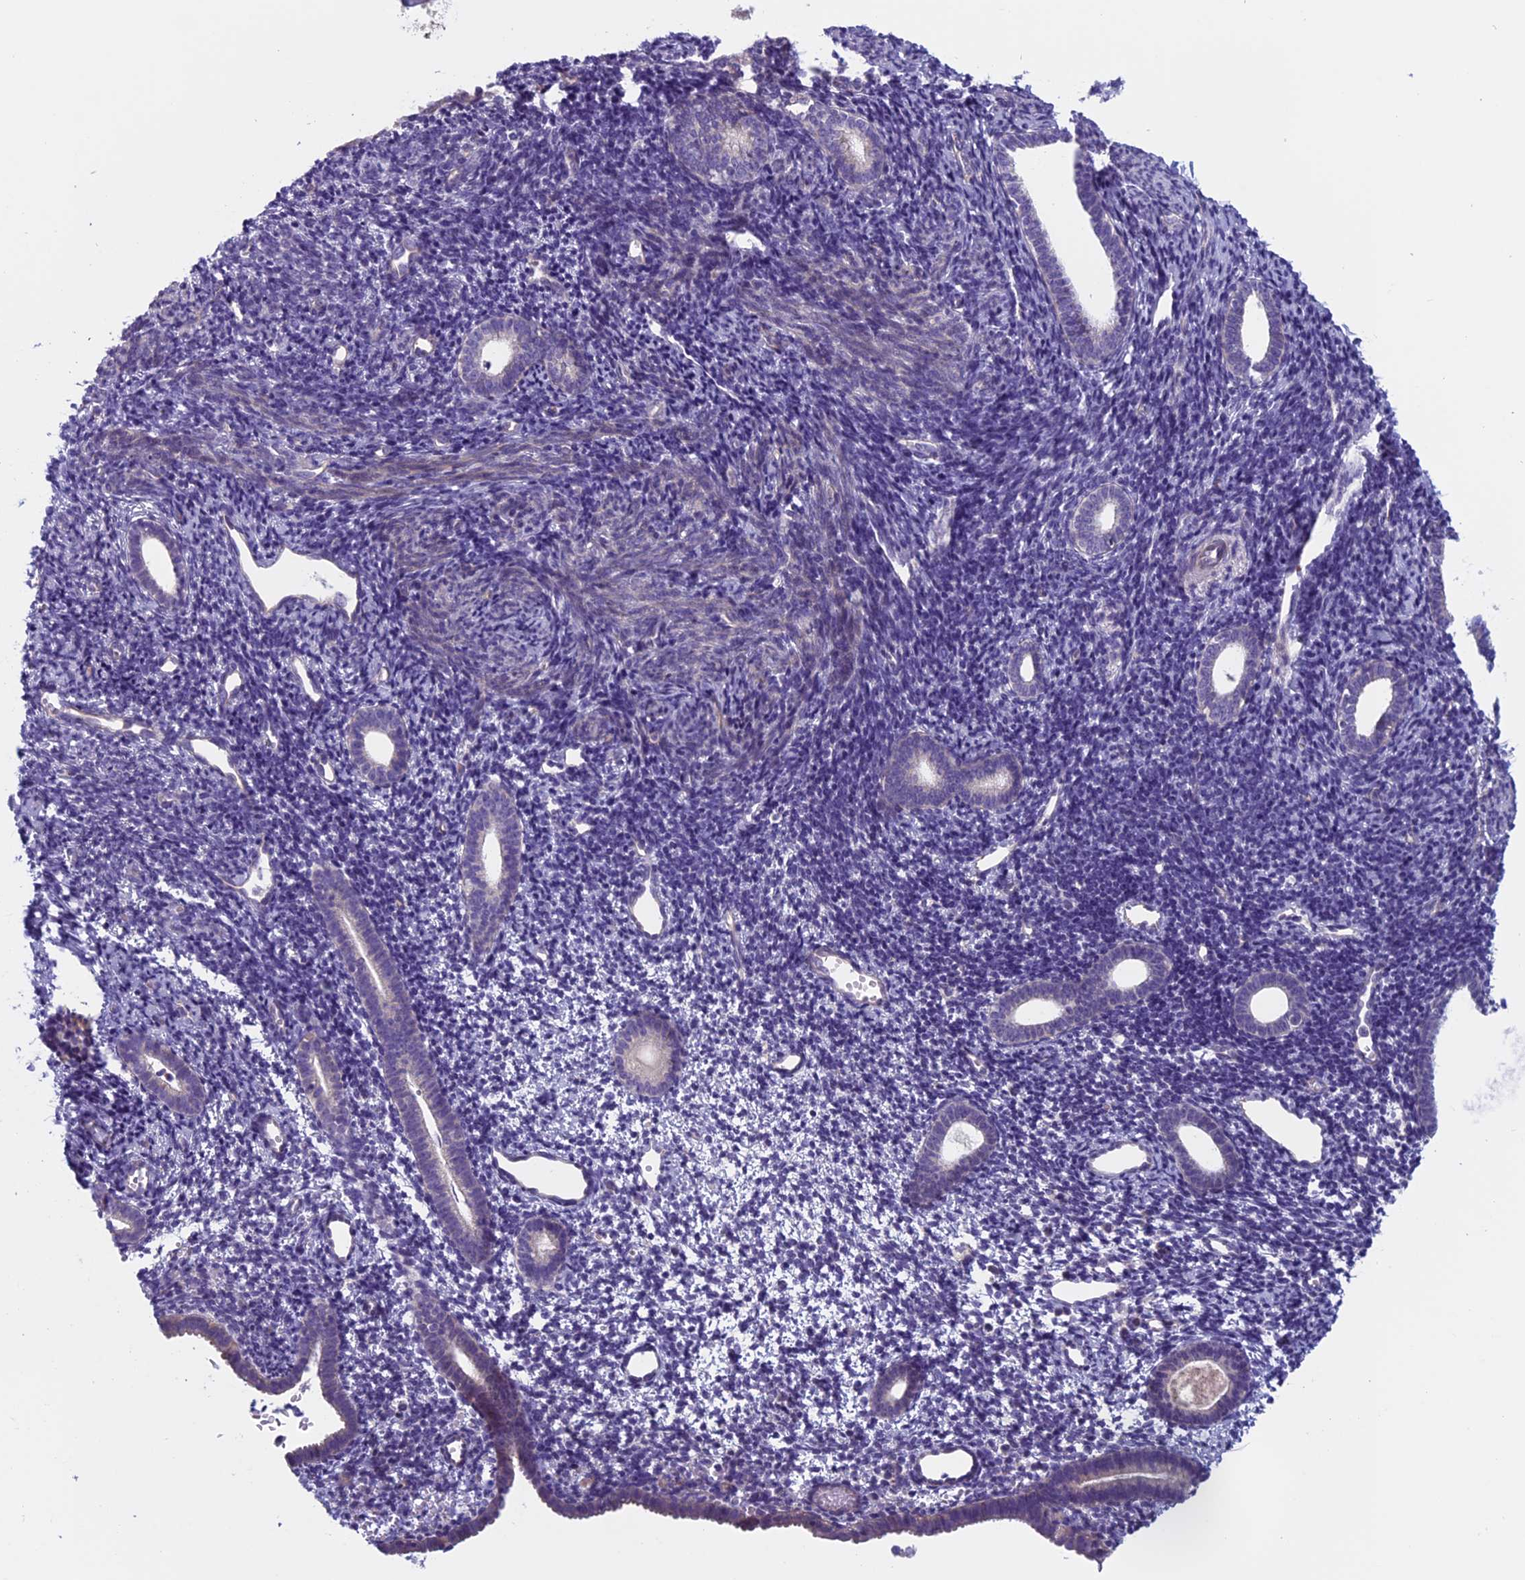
{"staining": {"intensity": "negative", "quantity": "none", "location": "none"}, "tissue": "endometrium", "cell_type": "Cells in endometrial stroma", "image_type": "normal", "snomed": [{"axis": "morphology", "description": "Normal tissue, NOS"}, {"axis": "topography", "description": "Endometrium"}], "caption": "This is a image of immunohistochemistry staining of normal endometrium, which shows no positivity in cells in endometrial stroma.", "gene": "CNOT6L", "patient": {"sex": "female", "age": 56}}